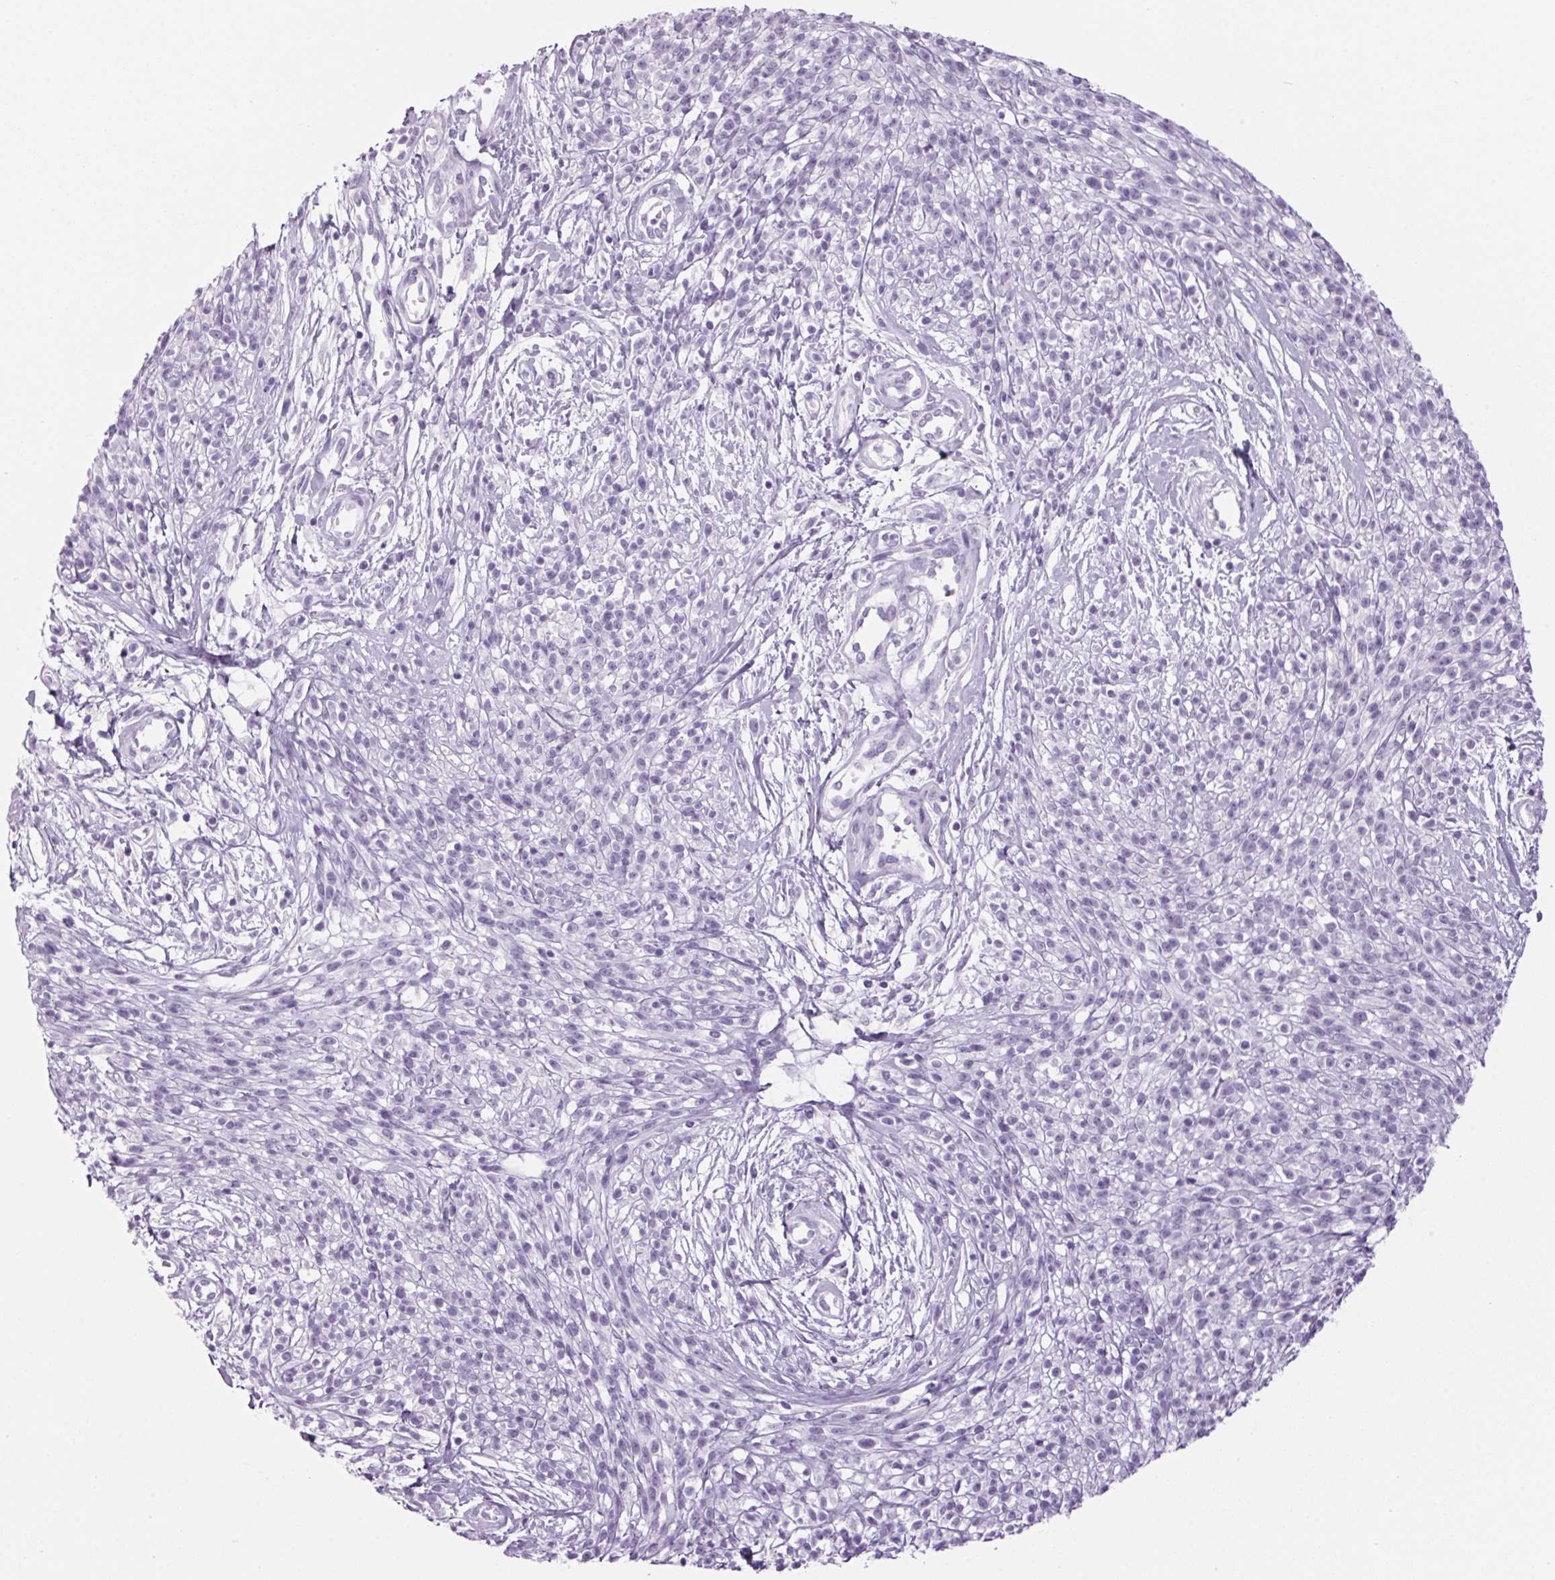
{"staining": {"intensity": "negative", "quantity": "none", "location": "none"}, "tissue": "melanoma", "cell_type": "Tumor cells", "image_type": "cancer", "snomed": [{"axis": "morphology", "description": "Malignant melanoma, NOS"}, {"axis": "topography", "description": "Skin"}, {"axis": "topography", "description": "Skin of trunk"}], "caption": "IHC of malignant melanoma shows no expression in tumor cells.", "gene": "PPP1R1A", "patient": {"sex": "male", "age": 74}}